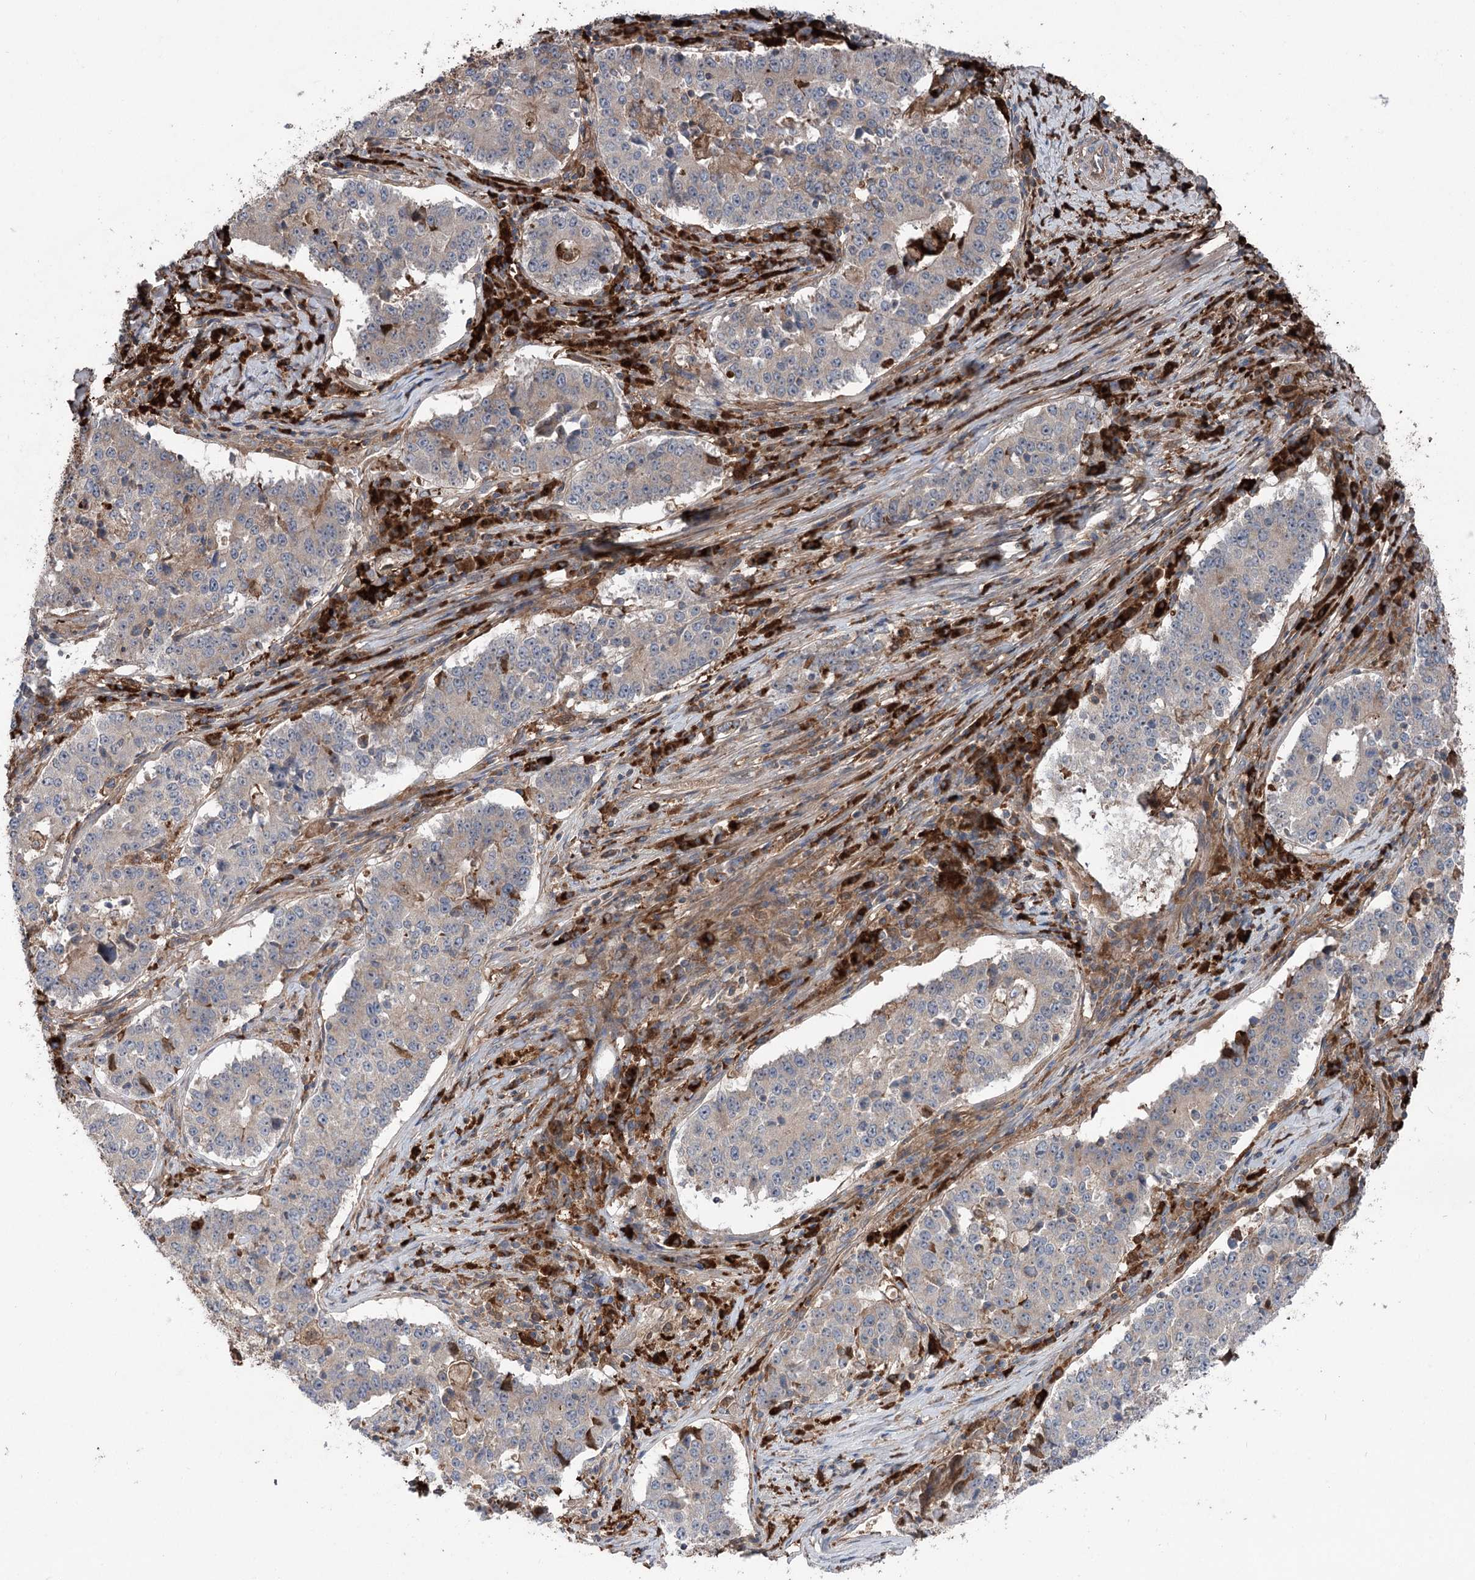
{"staining": {"intensity": "weak", "quantity": "25%-75%", "location": "cytoplasmic/membranous"}, "tissue": "stomach cancer", "cell_type": "Tumor cells", "image_type": "cancer", "snomed": [{"axis": "morphology", "description": "Adenocarcinoma, NOS"}, {"axis": "topography", "description": "Stomach"}], "caption": "There is low levels of weak cytoplasmic/membranous positivity in tumor cells of stomach adenocarcinoma, as demonstrated by immunohistochemical staining (brown color).", "gene": "PPP1R21", "patient": {"sex": "male", "age": 59}}